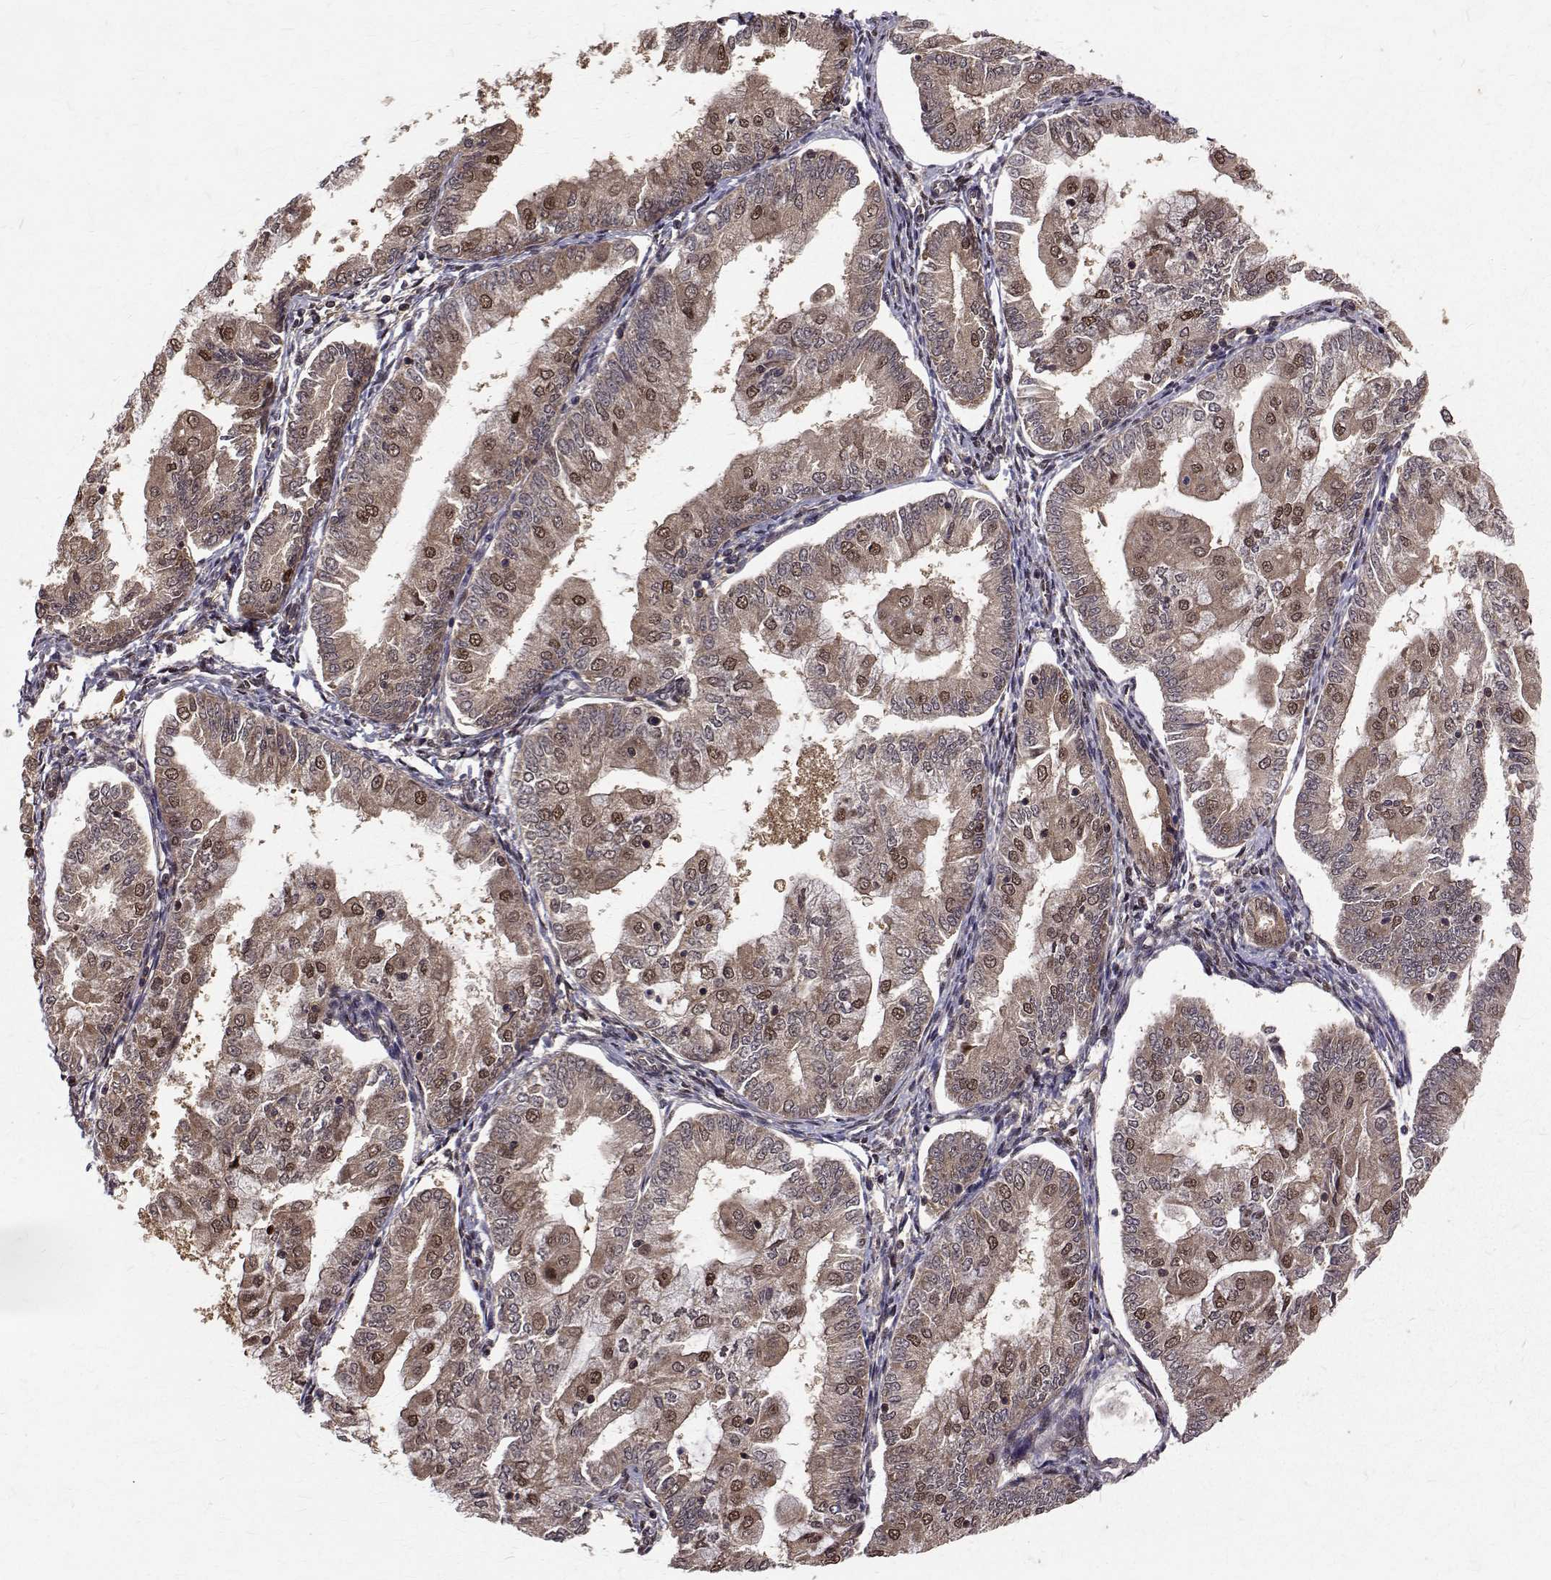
{"staining": {"intensity": "moderate", "quantity": "<25%", "location": "cytoplasmic/membranous,nuclear"}, "tissue": "endometrial cancer", "cell_type": "Tumor cells", "image_type": "cancer", "snomed": [{"axis": "morphology", "description": "Adenocarcinoma, NOS"}, {"axis": "topography", "description": "Endometrium"}], "caption": "Immunohistochemical staining of endometrial adenocarcinoma shows moderate cytoplasmic/membranous and nuclear protein positivity in approximately <25% of tumor cells.", "gene": "NIF3L1", "patient": {"sex": "female", "age": 55}}